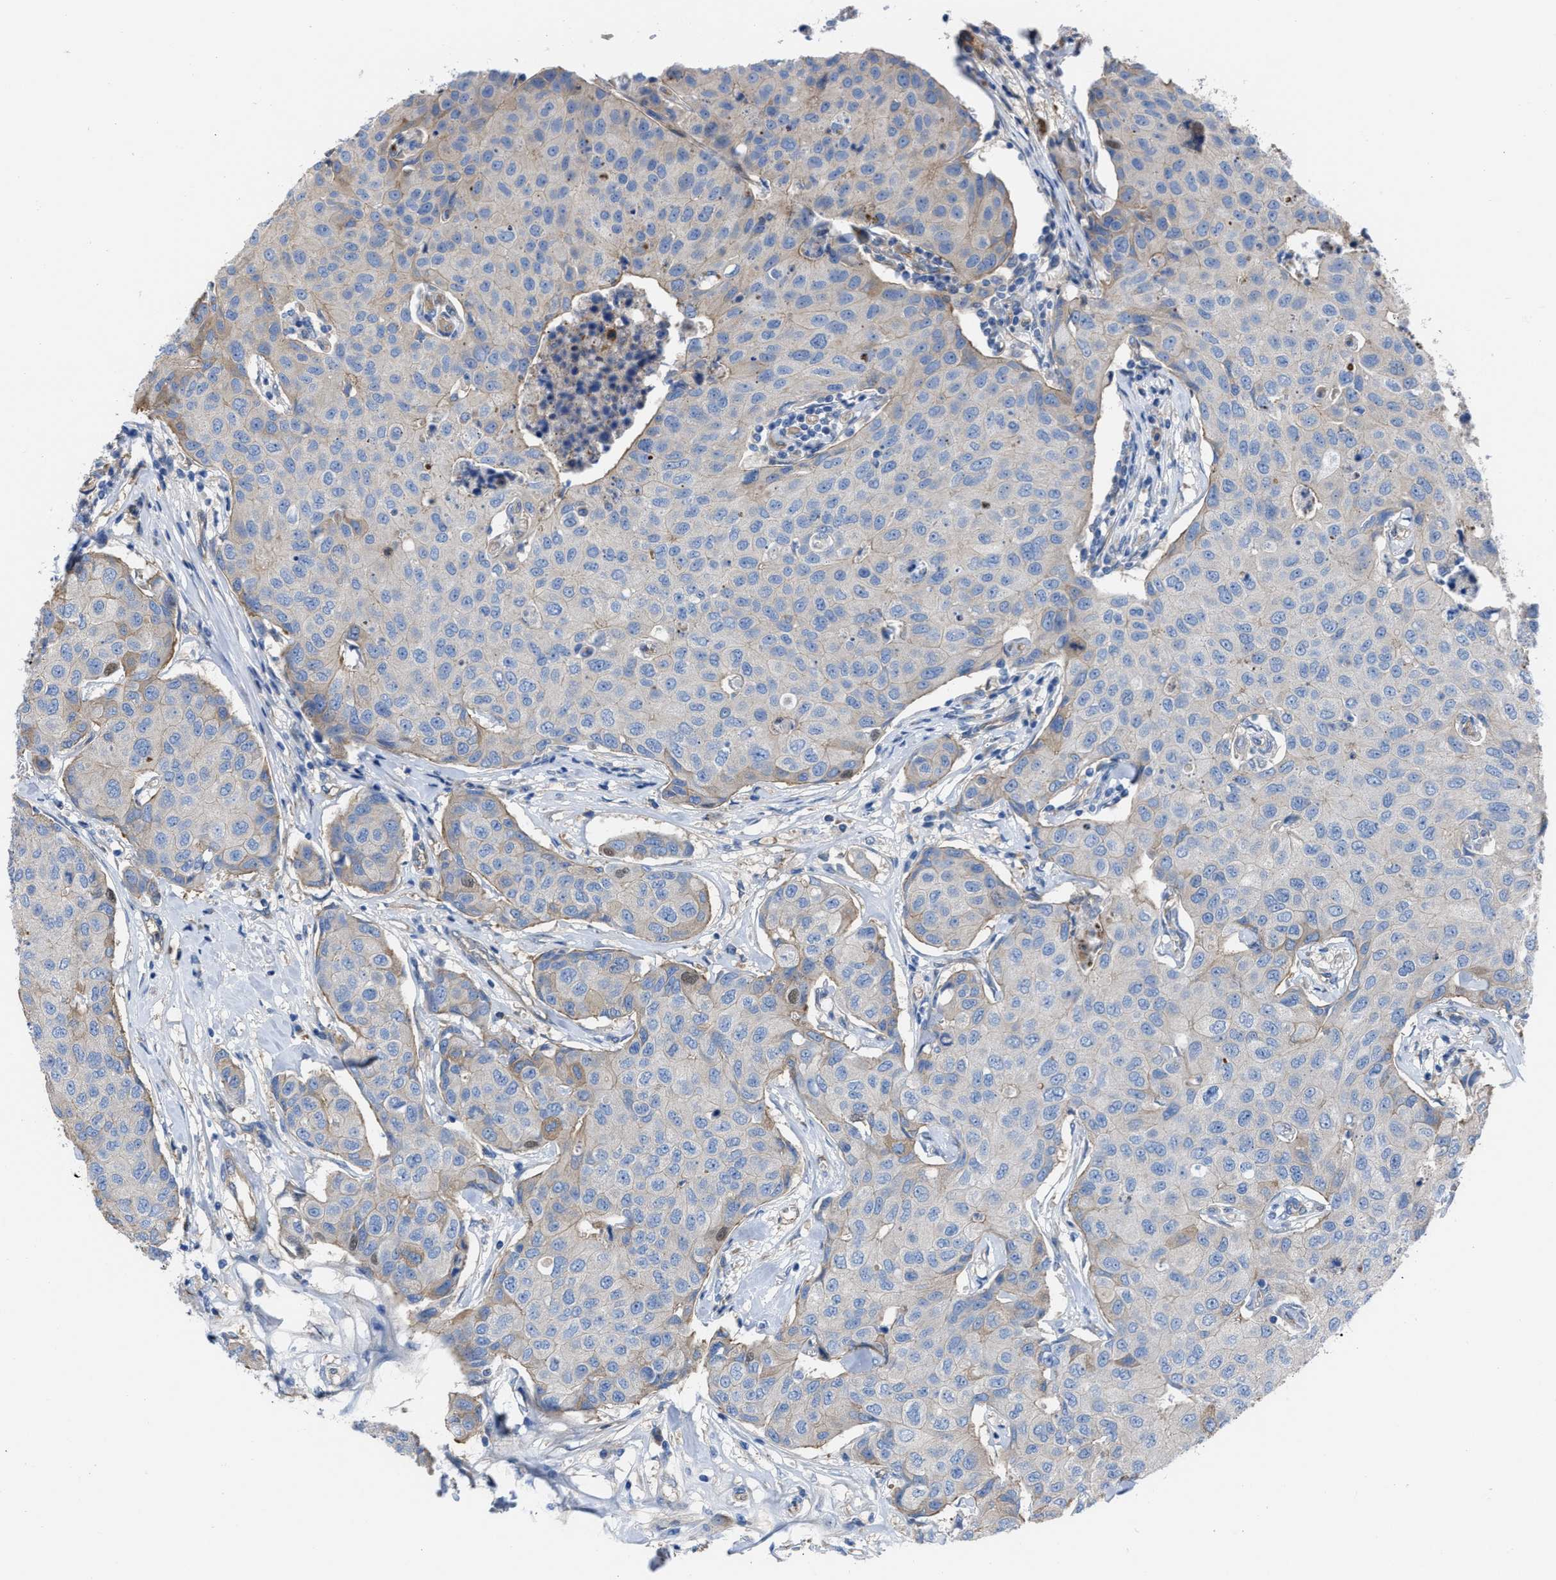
{"staining": {"intensity": "weak", "quantity": "<25%", "location": "cytoplasmic/membranous"}, "tissue": "breast cancer", "cell_type": "Tumor cells", "image_type": "cancer", "snomed": [{"axis": "morphology", "description": "Duct carcinoma"}, {"axis": "topography", "description": "Breast"}], "caption": "Image shows no significant protein expression in tumor cells of breast cancer.", "gene": "TRIOBP", "patient": {"sex": "female", "age": 80}}